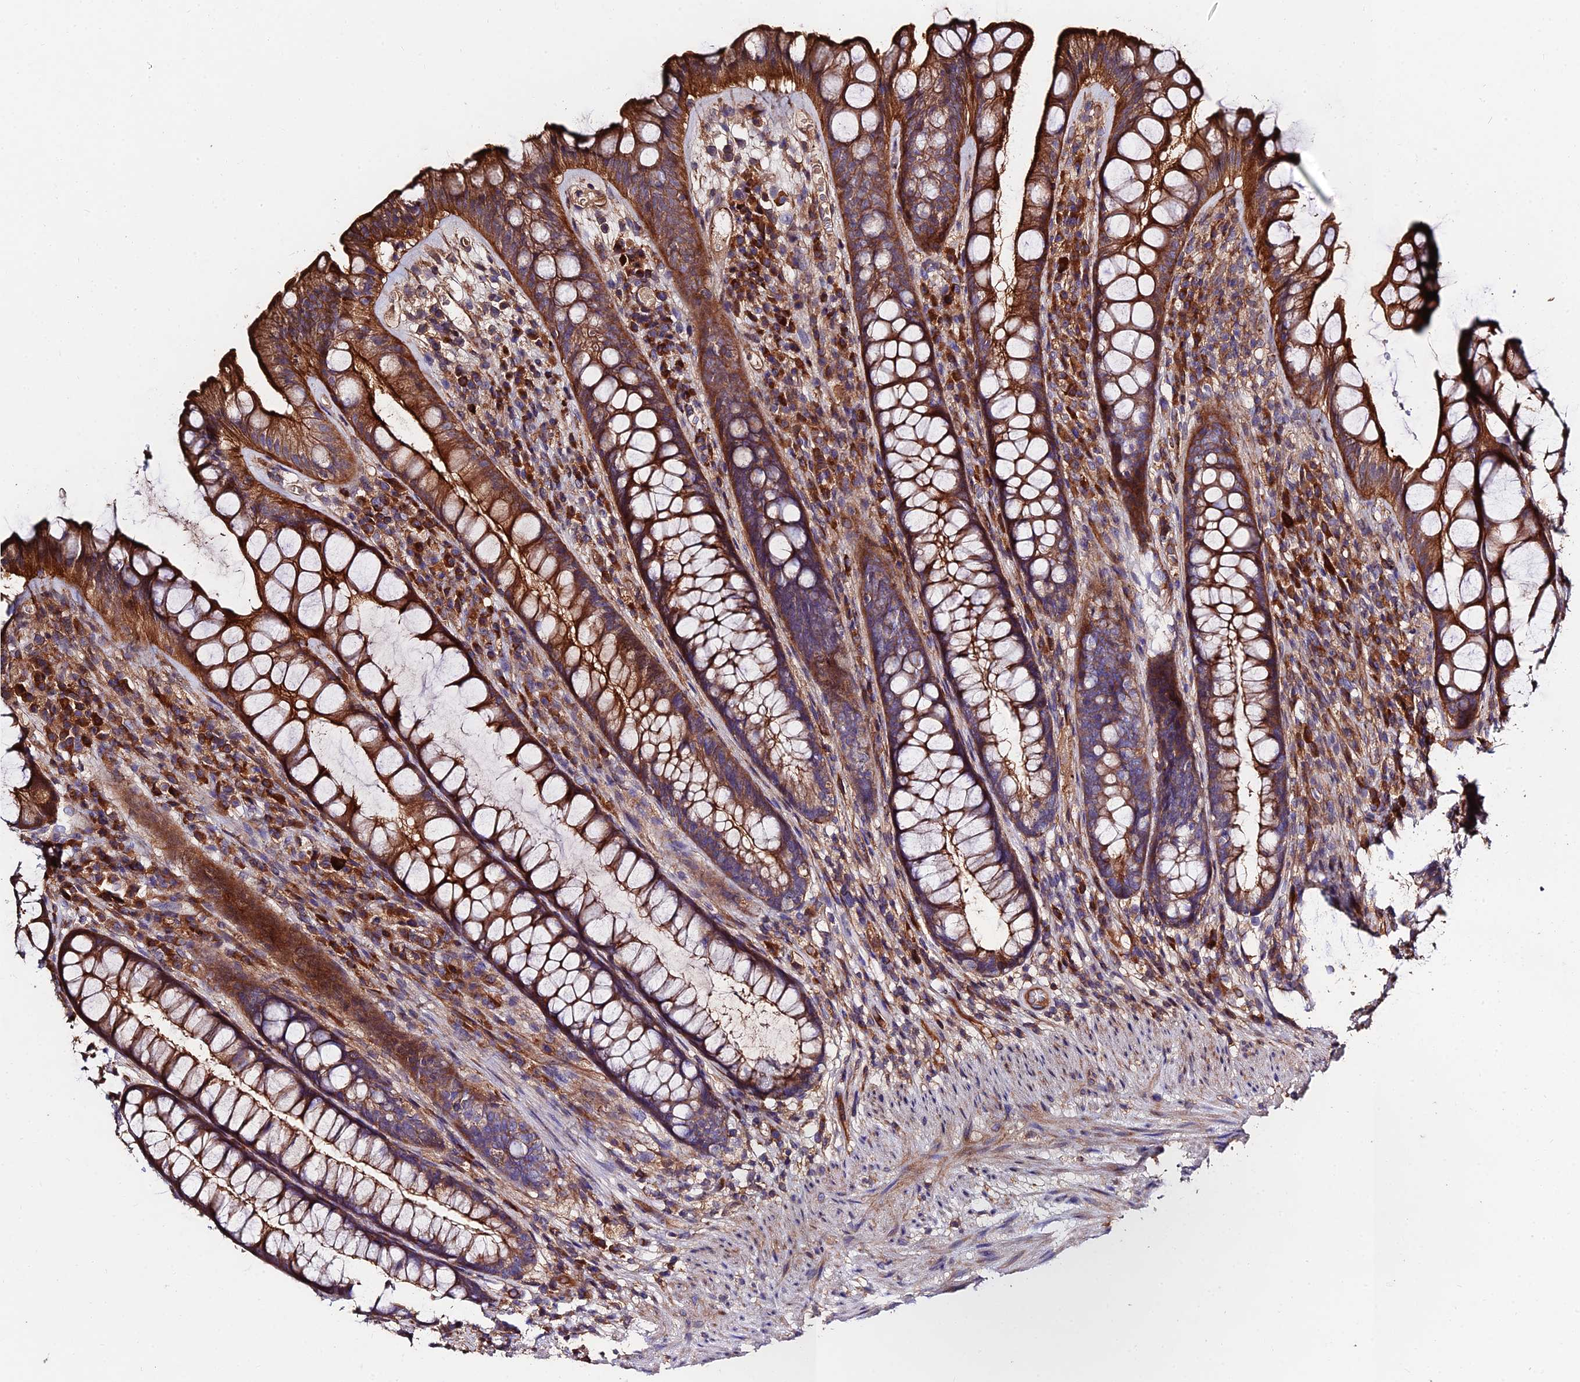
{"staining": {"intensity": "strong", "quantity": "25%-75%", "location": "cytoplasmic/membranous"}, "tissue": "rectum", "cell_type": "Glandular cells", "image_type": "normal", "snomed": [{"axis": "morphology", "description": "Normal tissue, NOS"}, {"axis": "topography", "description": "Rectum"}], "caption": "The immunohistochemical stain labels strong cytoplasmic/membranous staining in glandular cells of unremarkable rectum. Nuclei are stained in blue.", "gene": "EXT1", "patient": {"sex": "male", "age": 74}}